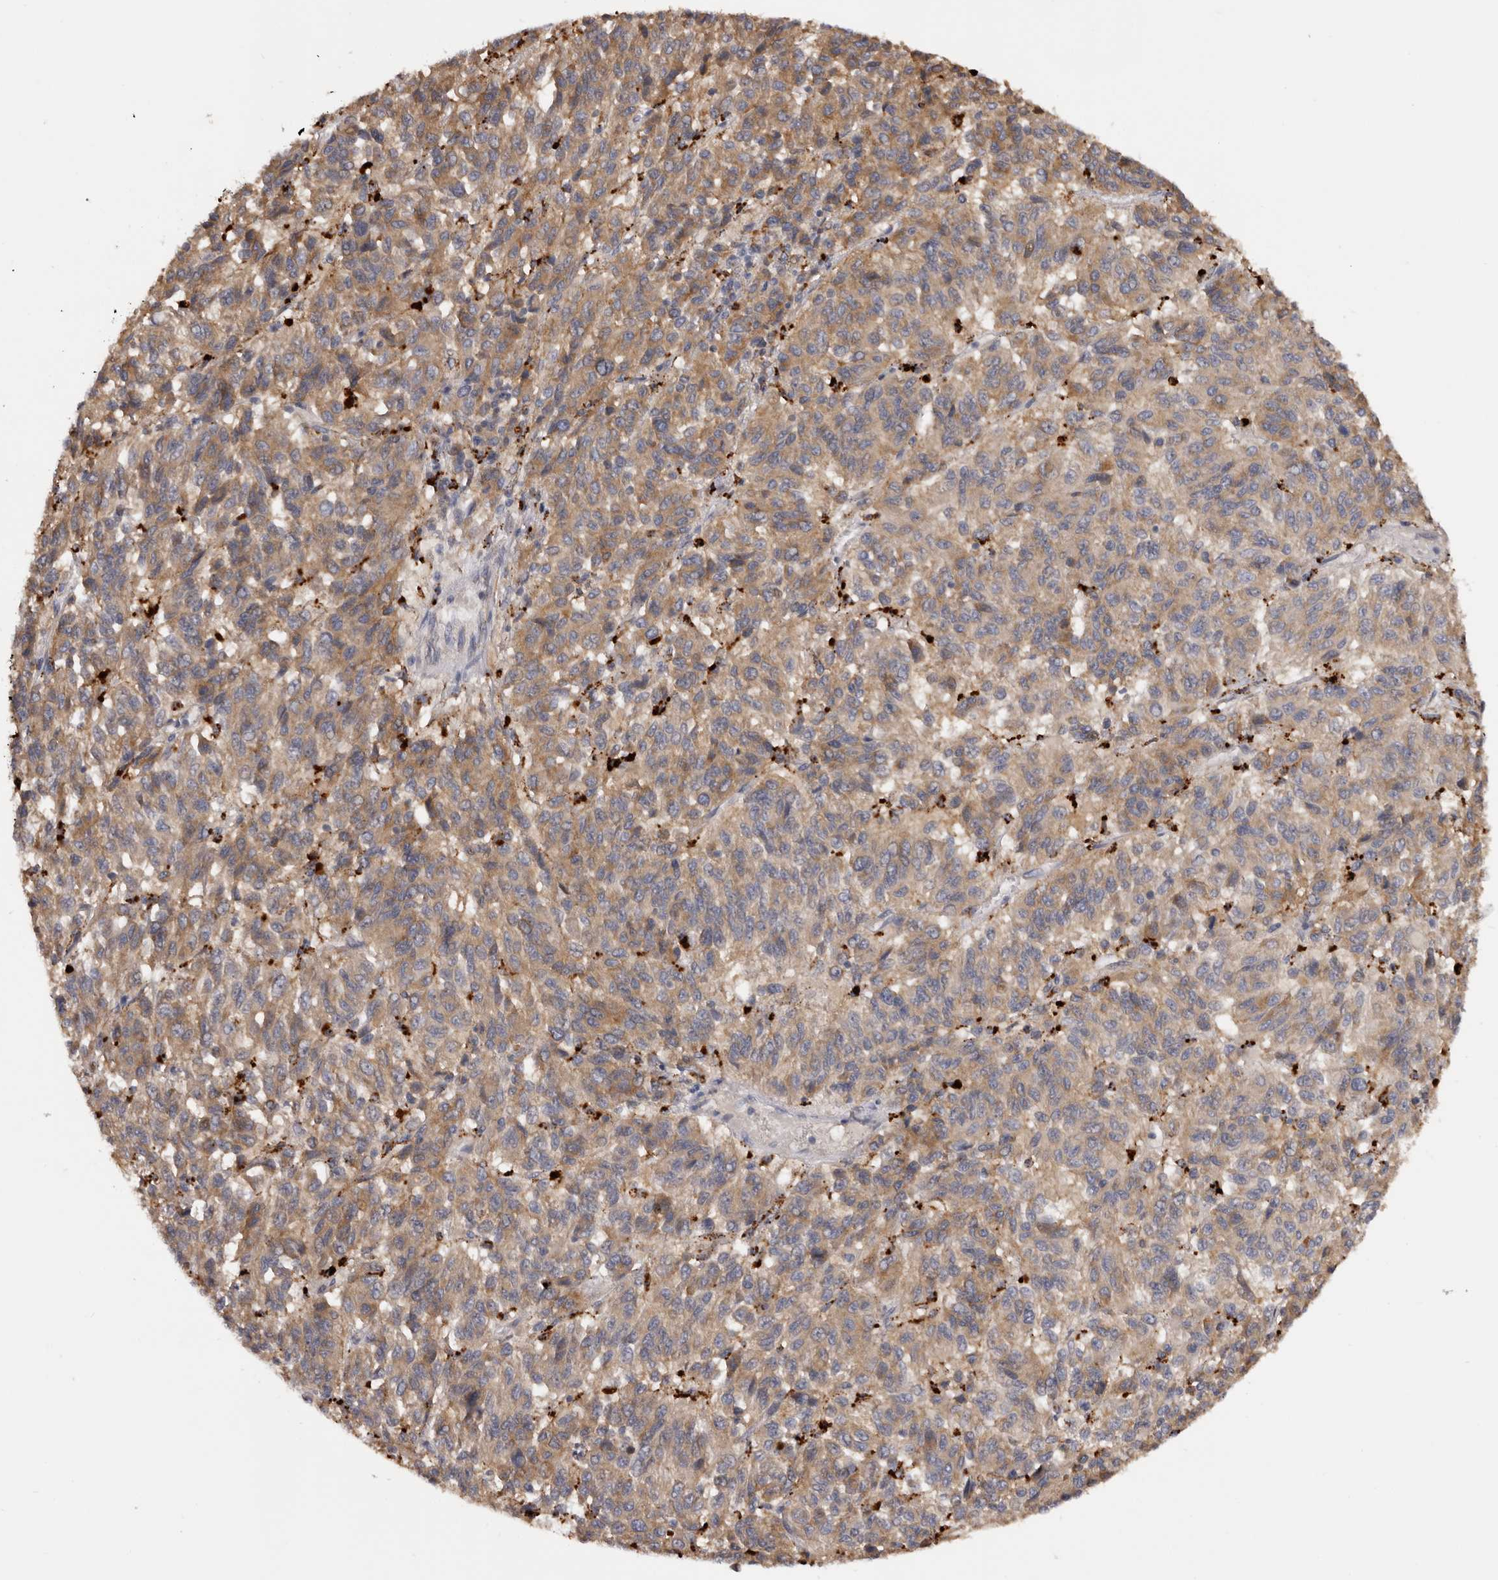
{"staining": {"intensity": "moderate", "quantity": ">75%", "location": "cytoplasmic/membranous"}, "tissue": "melanoma", "cell_type": "Tumor cells", "image_type": "cancer", "snomed": [{"axis": "morphology", "description": "Malignant melanoma, Metastatic site"}, {"axis": "topography", "description": "Lung"}], "caption": "This is a micrograph of IHC staining of malignant melanoma (metastatic site), which shows moderate positivity in the cytoplasmic/membranous of tumor cells.", "gene": "DAP", "patient": {"sex": "male", "age": 64}}